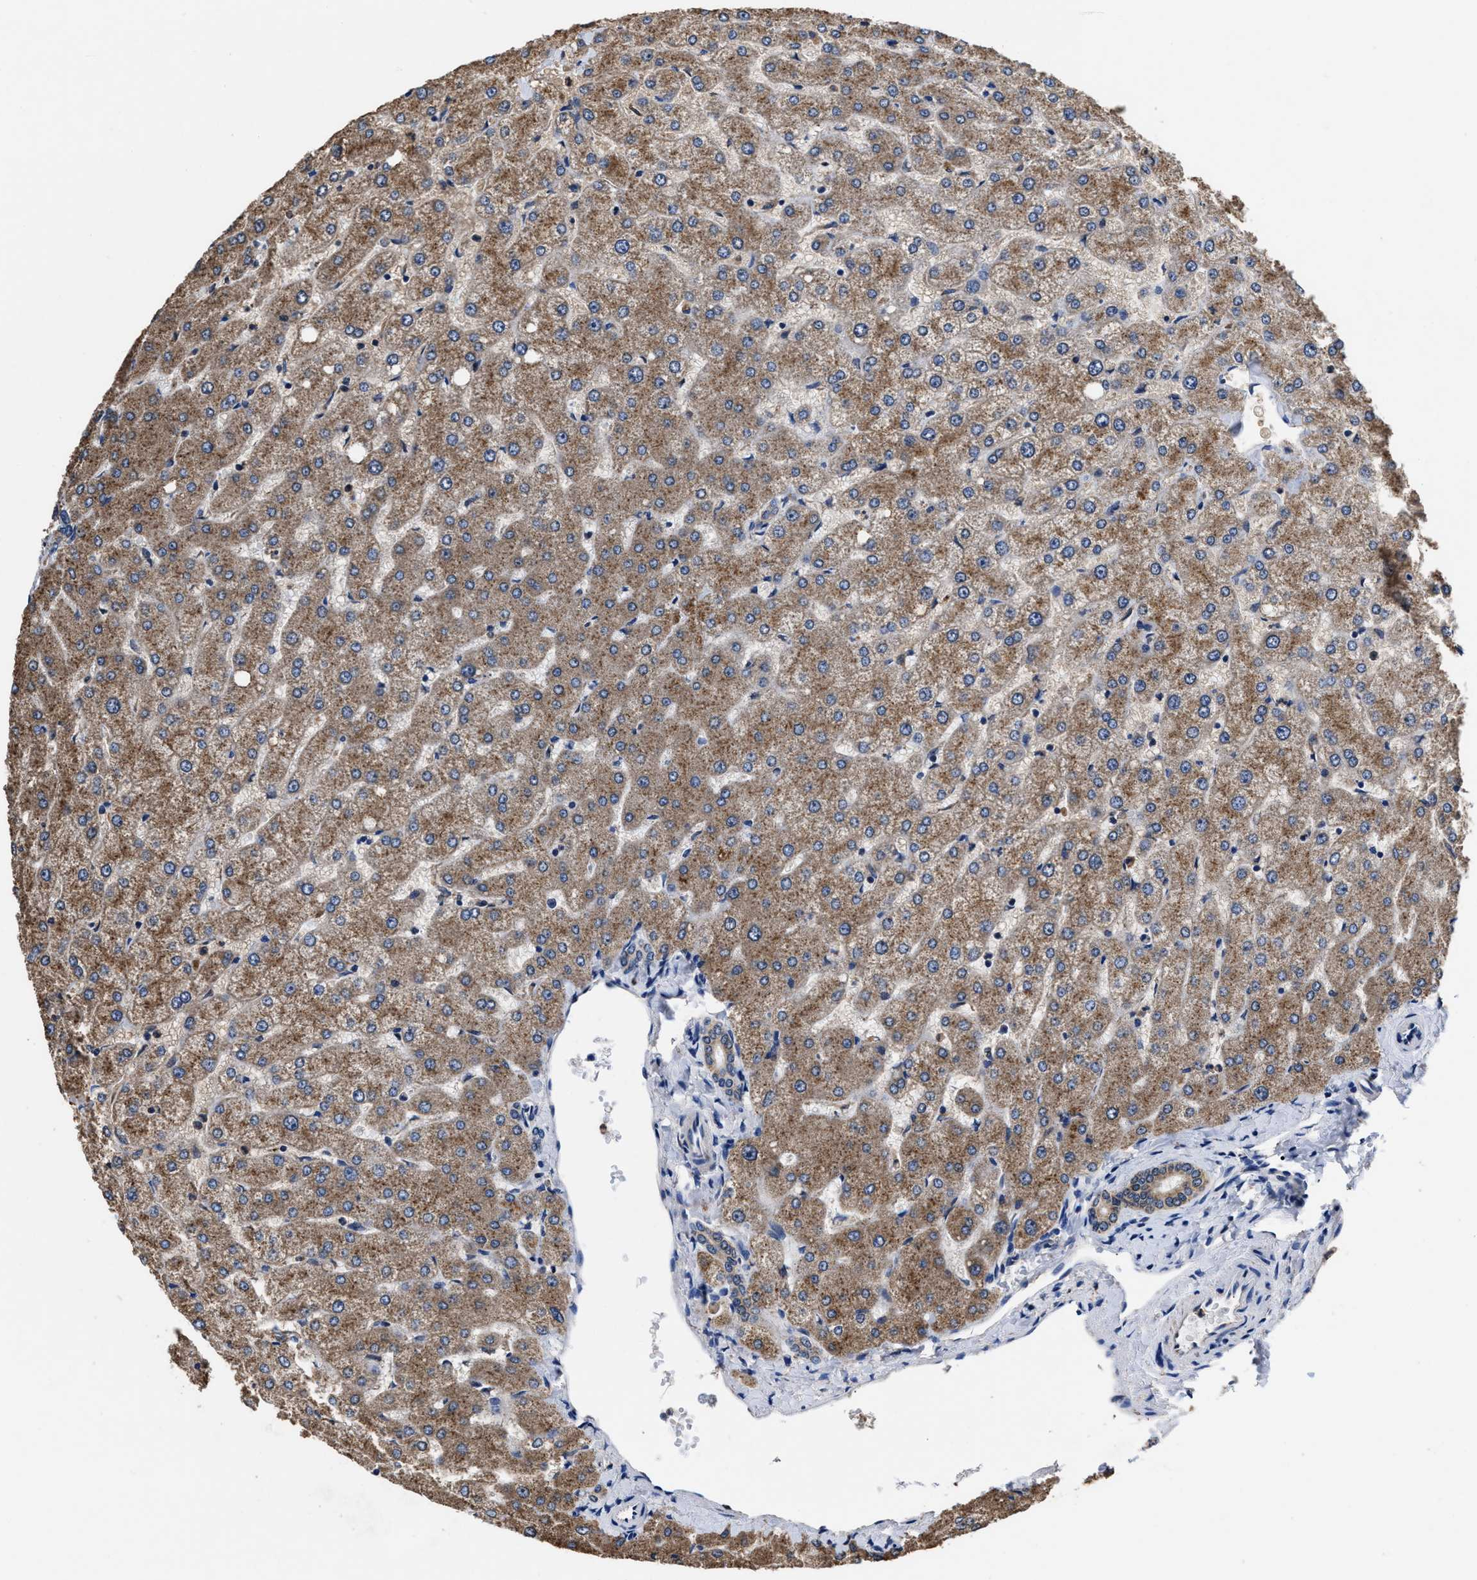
{"staining": {"intensity": "weak", "quantity": ">75%", "location": "cytoplasmic/membranous"}, "tissue": "liver", "cell_type": "Cholangiocytes", "image_type": "normal", "snomed": [{"axis": "morphology", "description": "Normal tissue, NOS"}, {"axis": "topography", "description": "Liver"}], "caption": "High-power microscopy captured an IHC image of unremarkable liver, revealing weak cytoplasmic/membranous expression in approximately >75% of cholangiocytes.", "gene": "ACLY", "patient": {"sex": "female", "age": 54}}